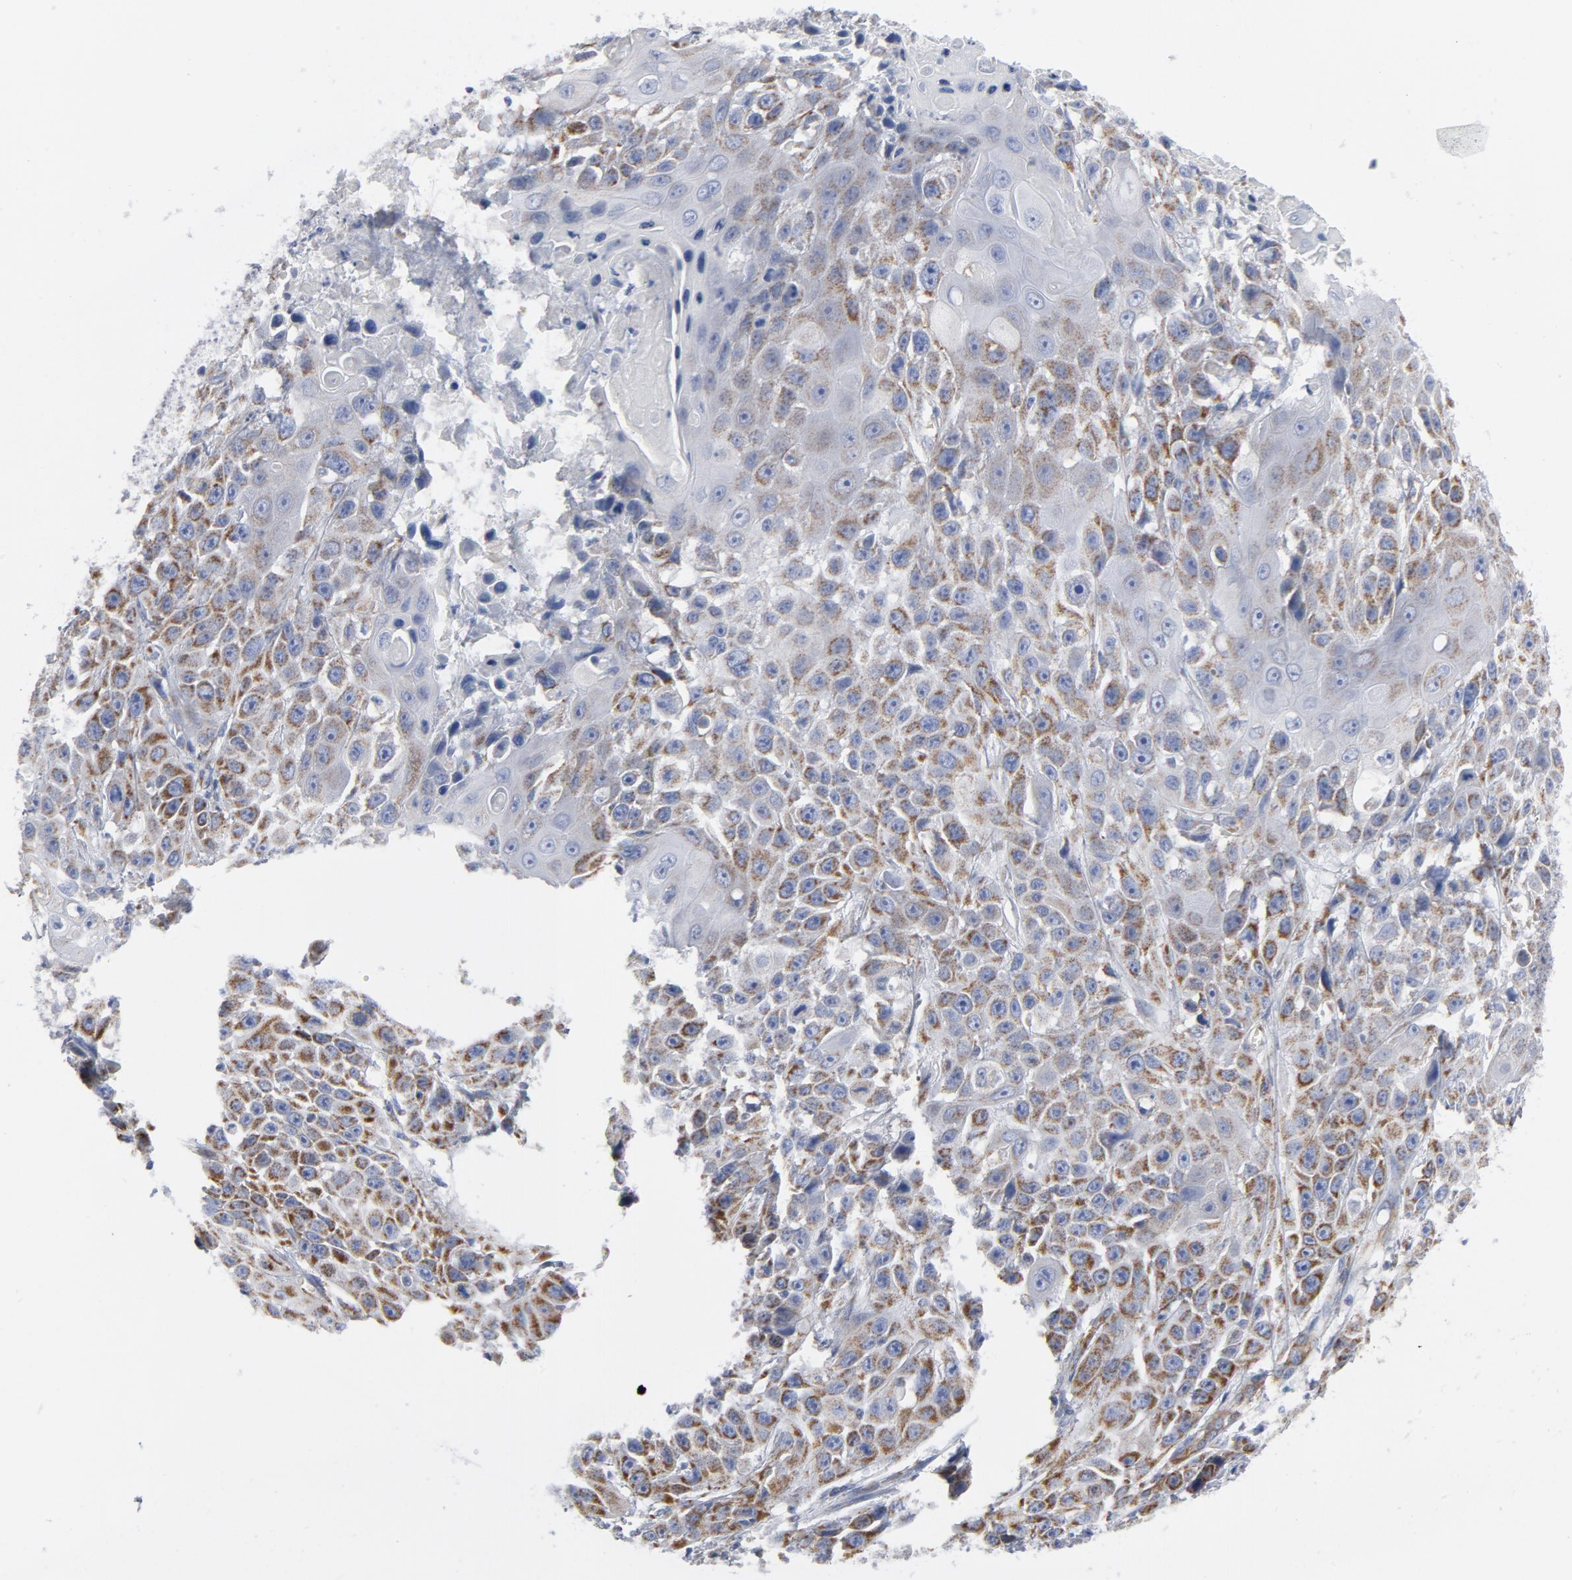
{"staining": {"intensity": "moderate", "quantity": ">75%", "location": "cytoplasmic/membranous"}, "tissue": "cervical cancer", "cell_type": "Tumor cells", "image_type": "cancer", "snomed": [{"axis": "morphology", "description": "Squamous cell carcinoma, NOS"}, {"axis": "topography", "description": "Cervix"}], "caption": "Immunohistochemistry (IHC) histopathology image of cervical cancer (squamous cell carcinoma) stained for a protein (brown), which exhibits medium levels of moderate cytoplasmic/membranous expression in approximately >75% of tumor cells.", "gene": "OXA1L", "patient": {"sex": "female", "age": 39}}